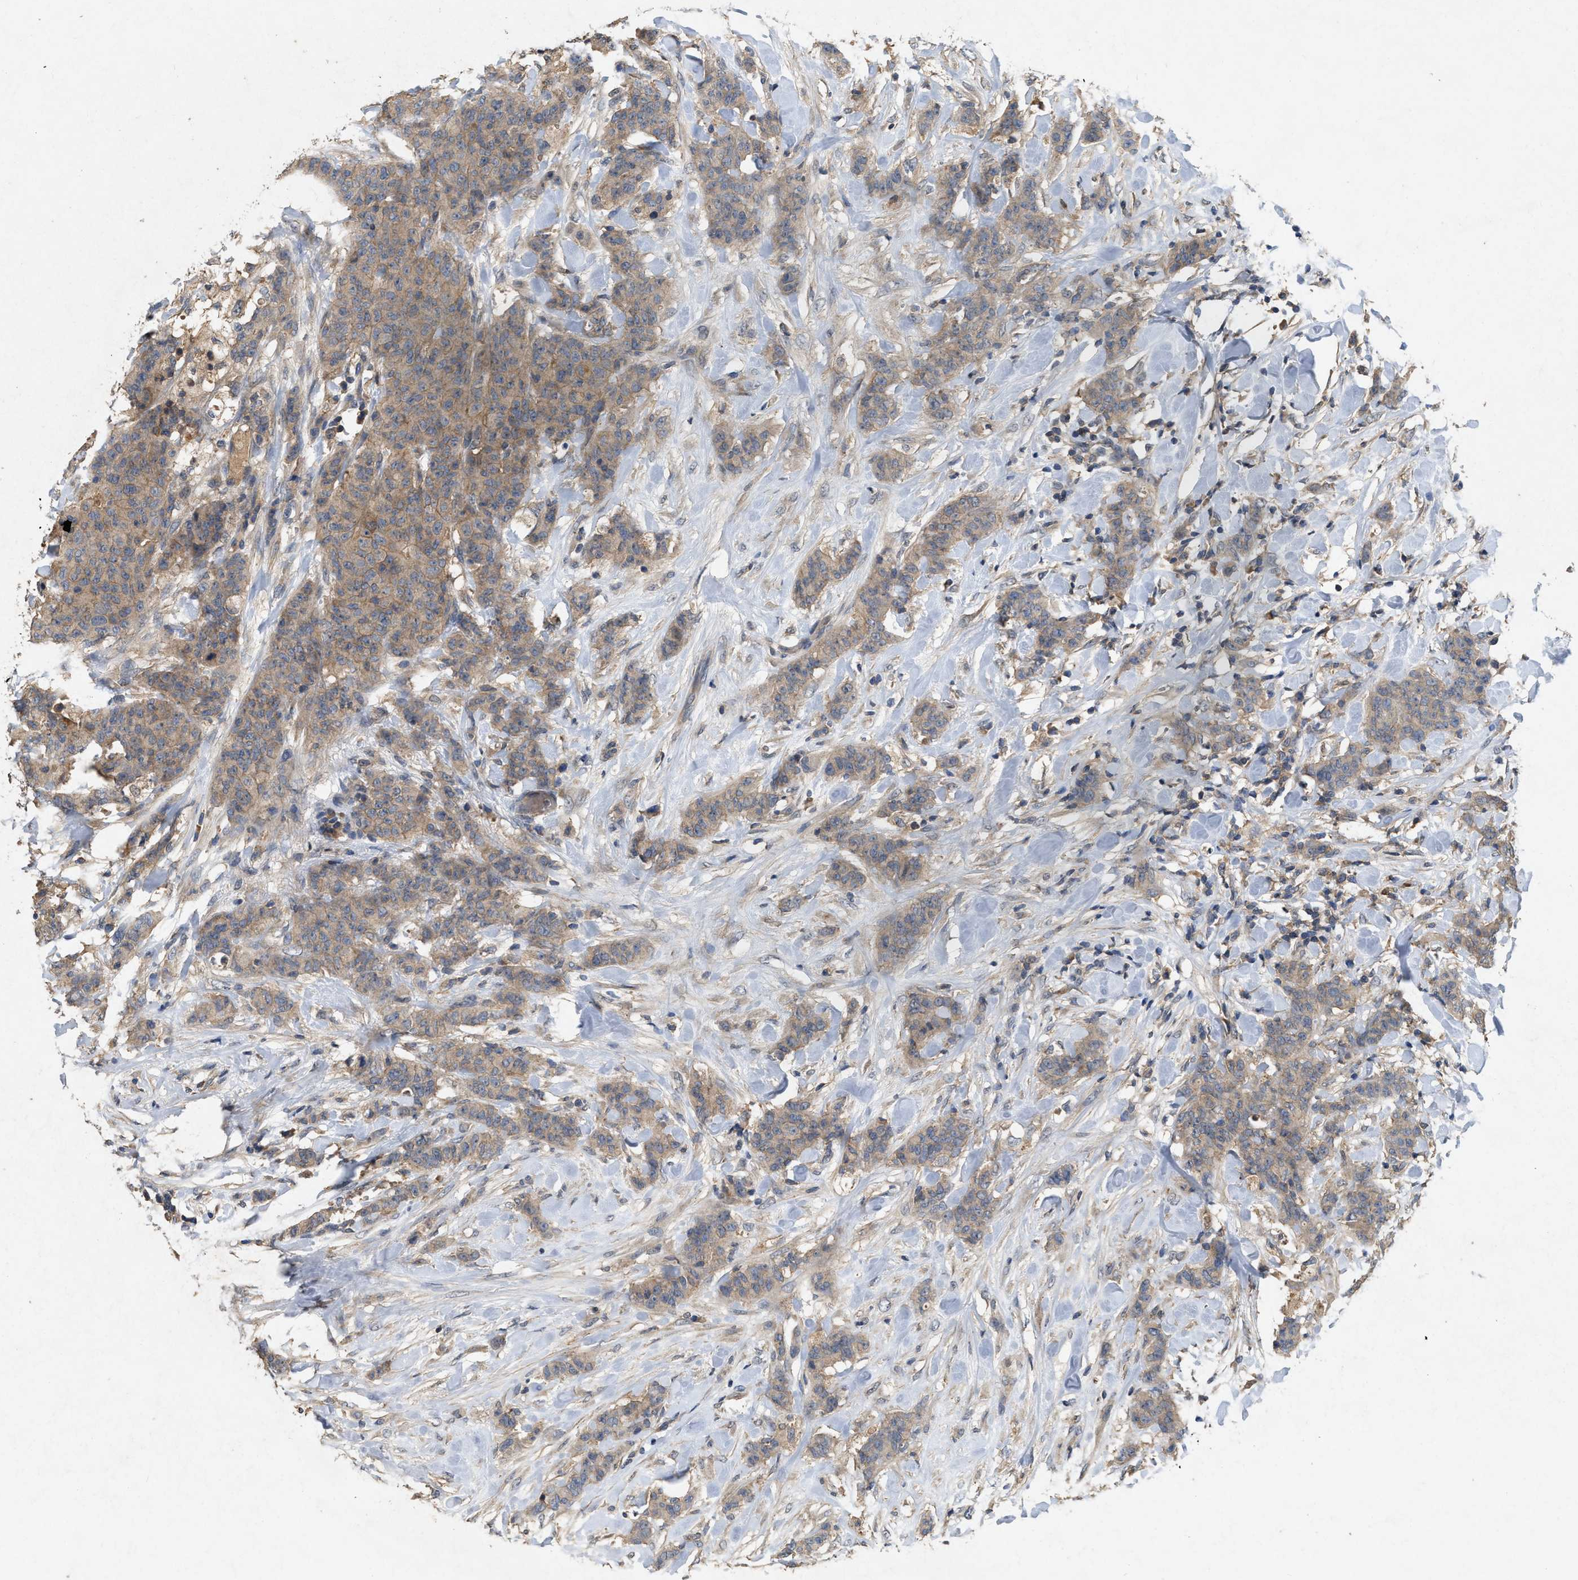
{"staining": {"intensity": "moderate", "quantity": ">75%", "location": "cytoplasmic/membranous"}, "tissue": "breast cancer", "cell_type": "Tumor cells", "image_type": "cancer", "snomed": [{"axis": "morphology", "description": "Normal tissue, NOS"}, {"axis": "morphology", "description": "Duct carcinoma"}, {"axis": "topography", "description": "Breast"}], "caption": "Breast invasive ductal carcinoma stained with DAB (3,3'-diaminobenzidine) immunohistochemistry exhibits medium levels of moderate cytoplasmic/membranous staining in approximately >75% of tumor cells.", "gene": "LPAR2", "patient": {"sex": "female", "age": 40}}